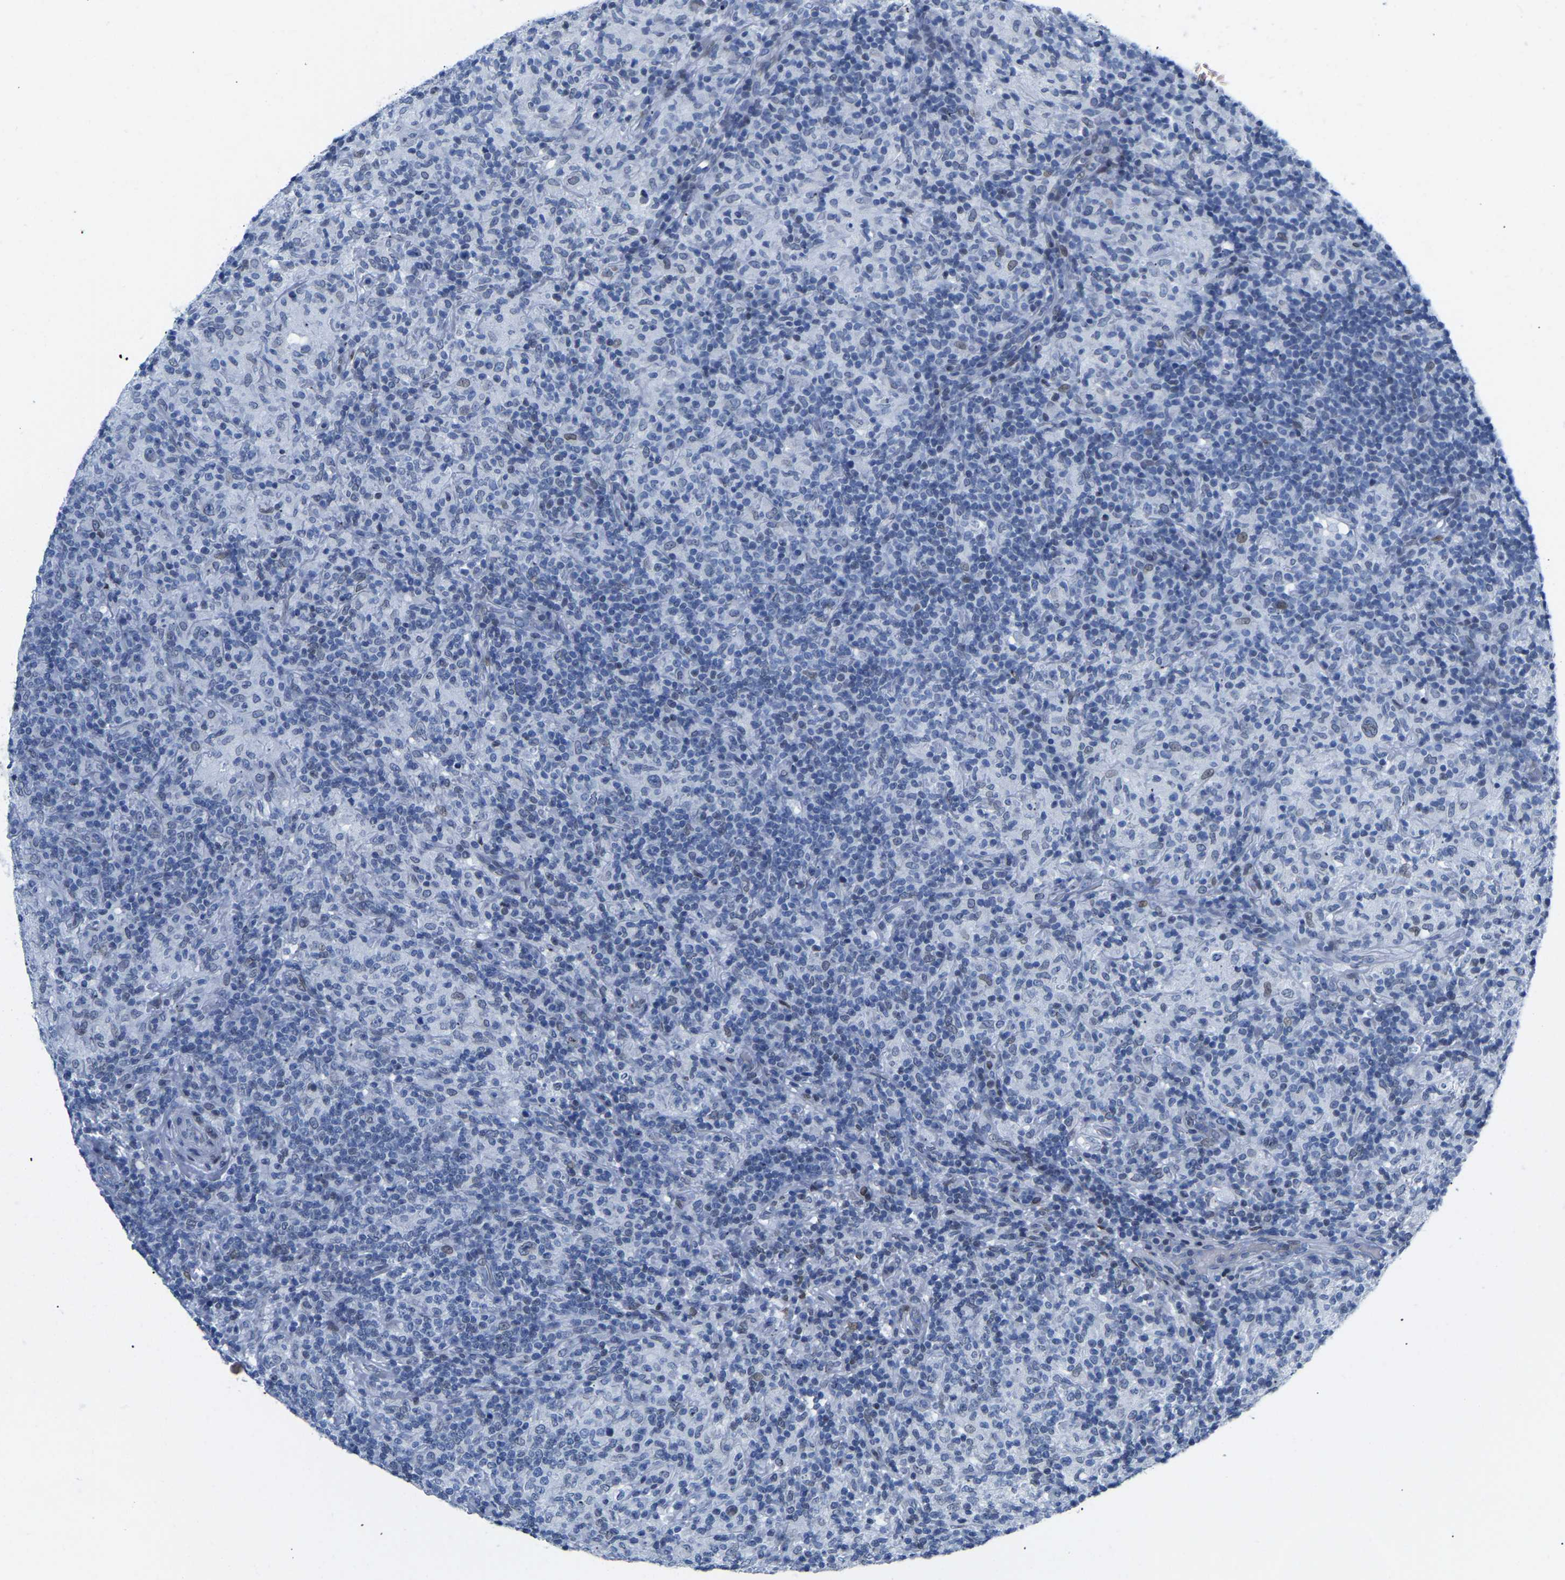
{"staining": {"intensity": "negative", "quantity": "none", "location": "none"}, "tissue": "lymphoma", "cell_type": "Tumor cells", "image_type": "cancer", "snomed": [{"axis": "morphology", "description": "Hodgkin's disease, NOS"}, {"axis": "topography", "description": "Lymph node"}], "caption": "Tumor cells show no significant positivity in Hodgkin's disease.", "gene": "UPK3A", "patient": {"sex": "male", "age": 70}}